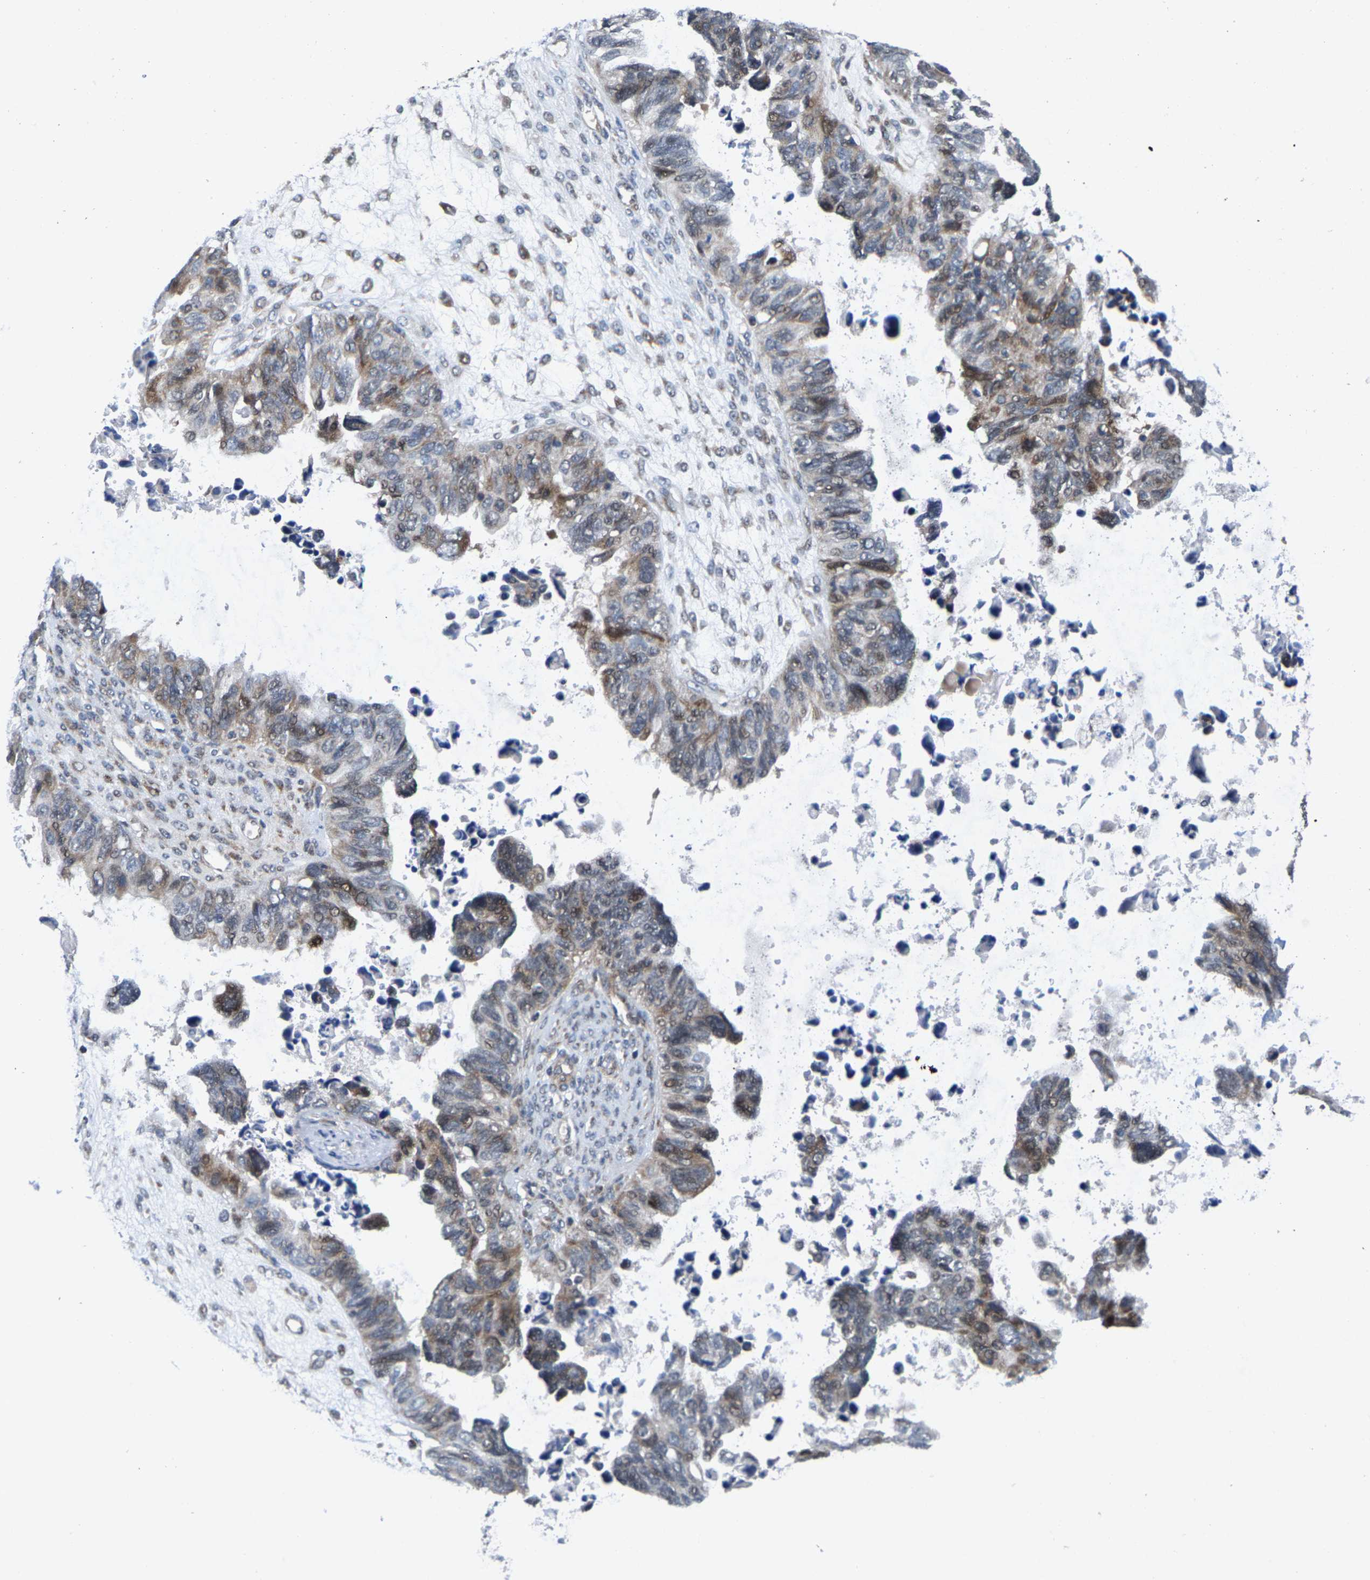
{"staining": {"intensity": "moderate", "quantity": "25%-75%", "location": "cytoplasmic/membranous"}, "tissue": "ovarian cancer", "cell_type": "Tumor cells", "image_type": "cancer", "snomed": [{"axis": "morphology", "description": "Cystadenocarcinoma, serous, NOS"}, {"axis": "topography", "description": "Ovary"}], "caption": "Ovarian cancer was stained to show a protein in brown. There is medium levels of moderate cytoplasmic/membranous expression in about 25%-75% of tumor cells.", "gene": "TDRKH", "patient": {"sex": "female", "age": 79}}